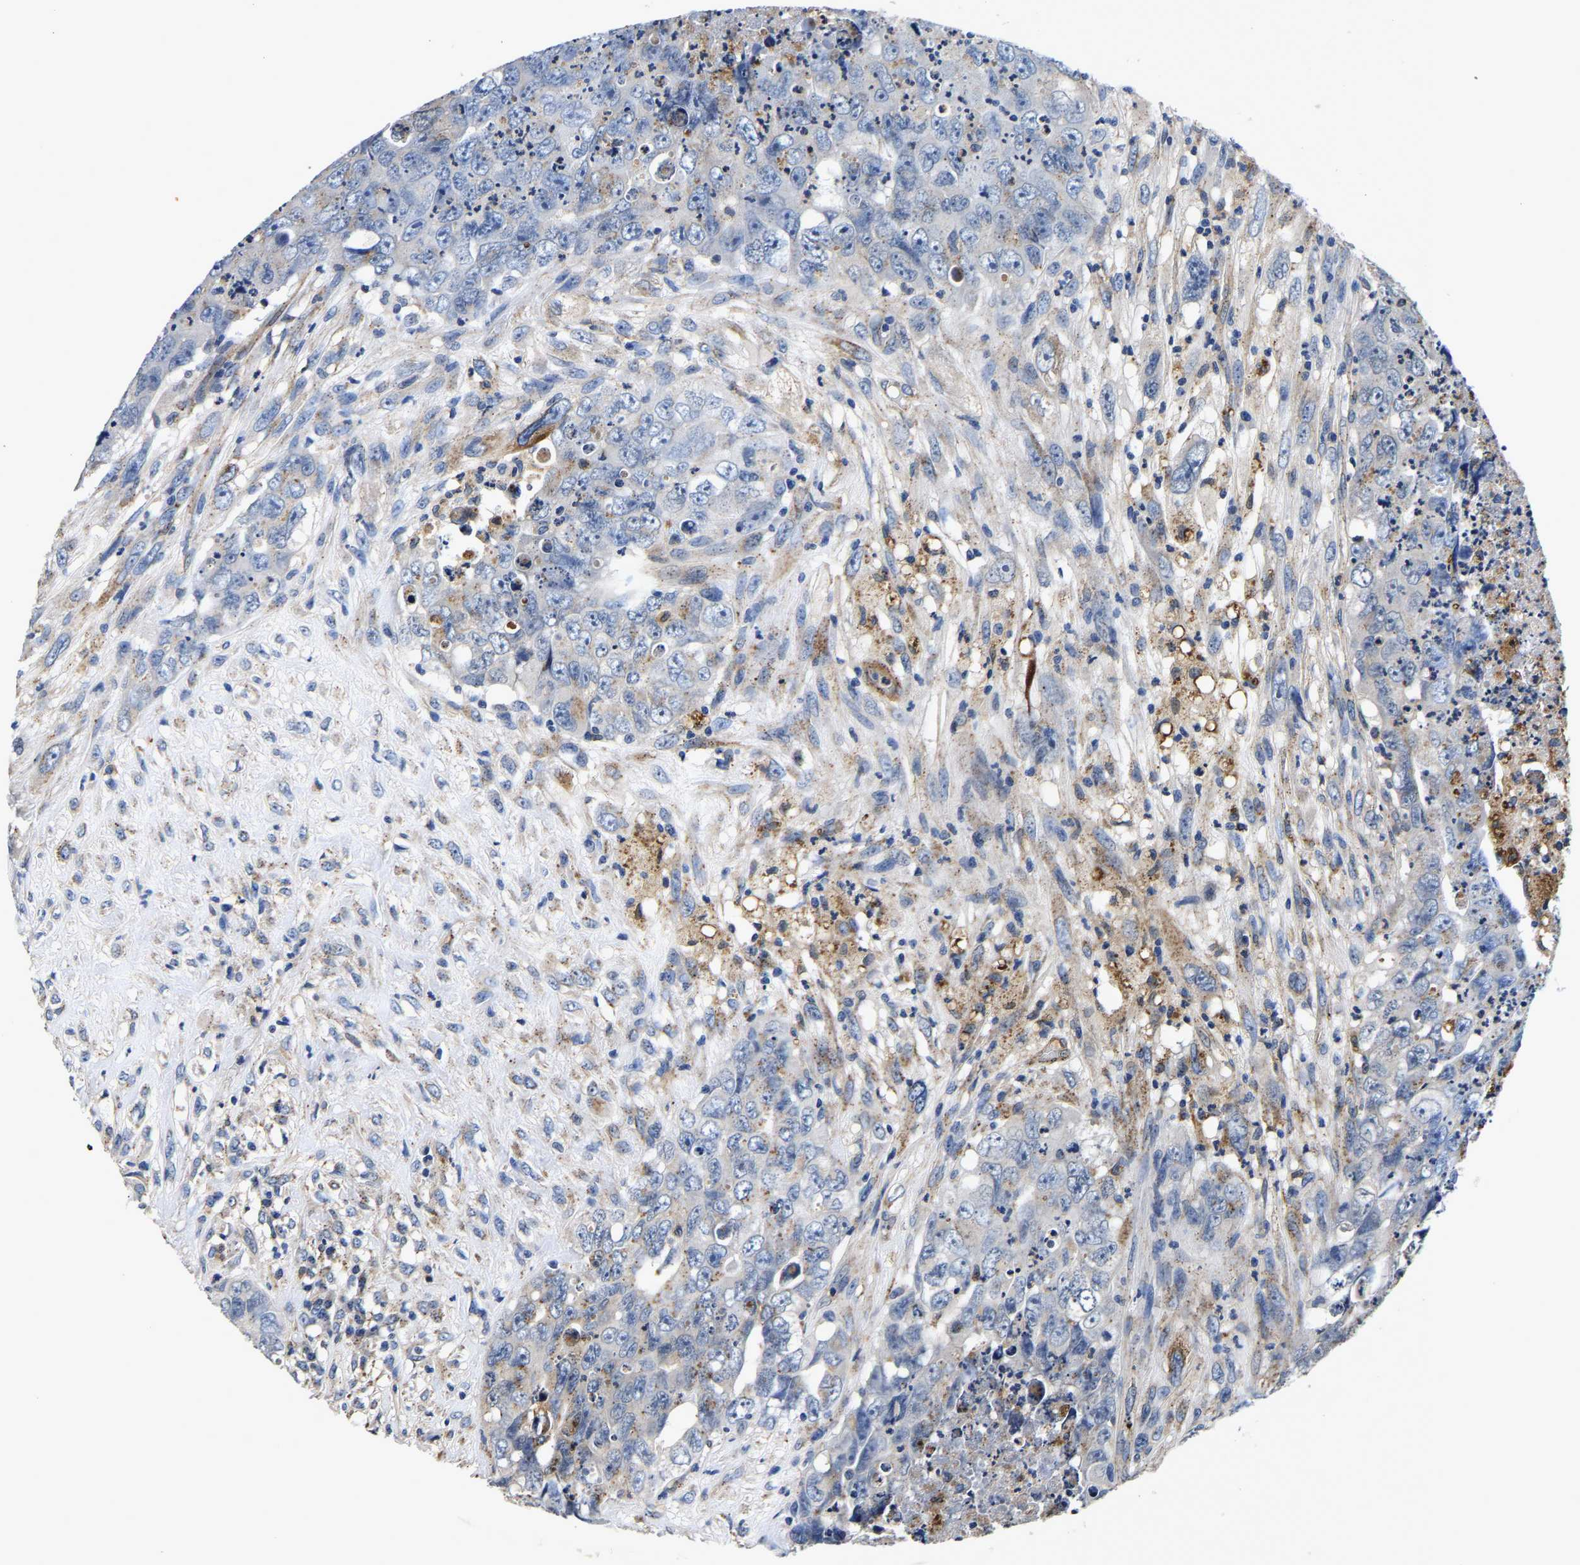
{"staining": {"intensity": "negative", "quantity": "none", "location": "none"}, "tissue": "testis cancer", "cell_type": "Tumor cells", "image_type": "cancer", "snomed": [{"axis": "morphology", "description": "Carcinoma, Embryonal, NOS"}, {"axis": "topography", "description": "Testis"}], "caption": "There is no significant expression in tumor cells of testis cancer (embryonal carcinoma).", "gene": "GRN", "patient": {"sex": "male", "age": 32}}